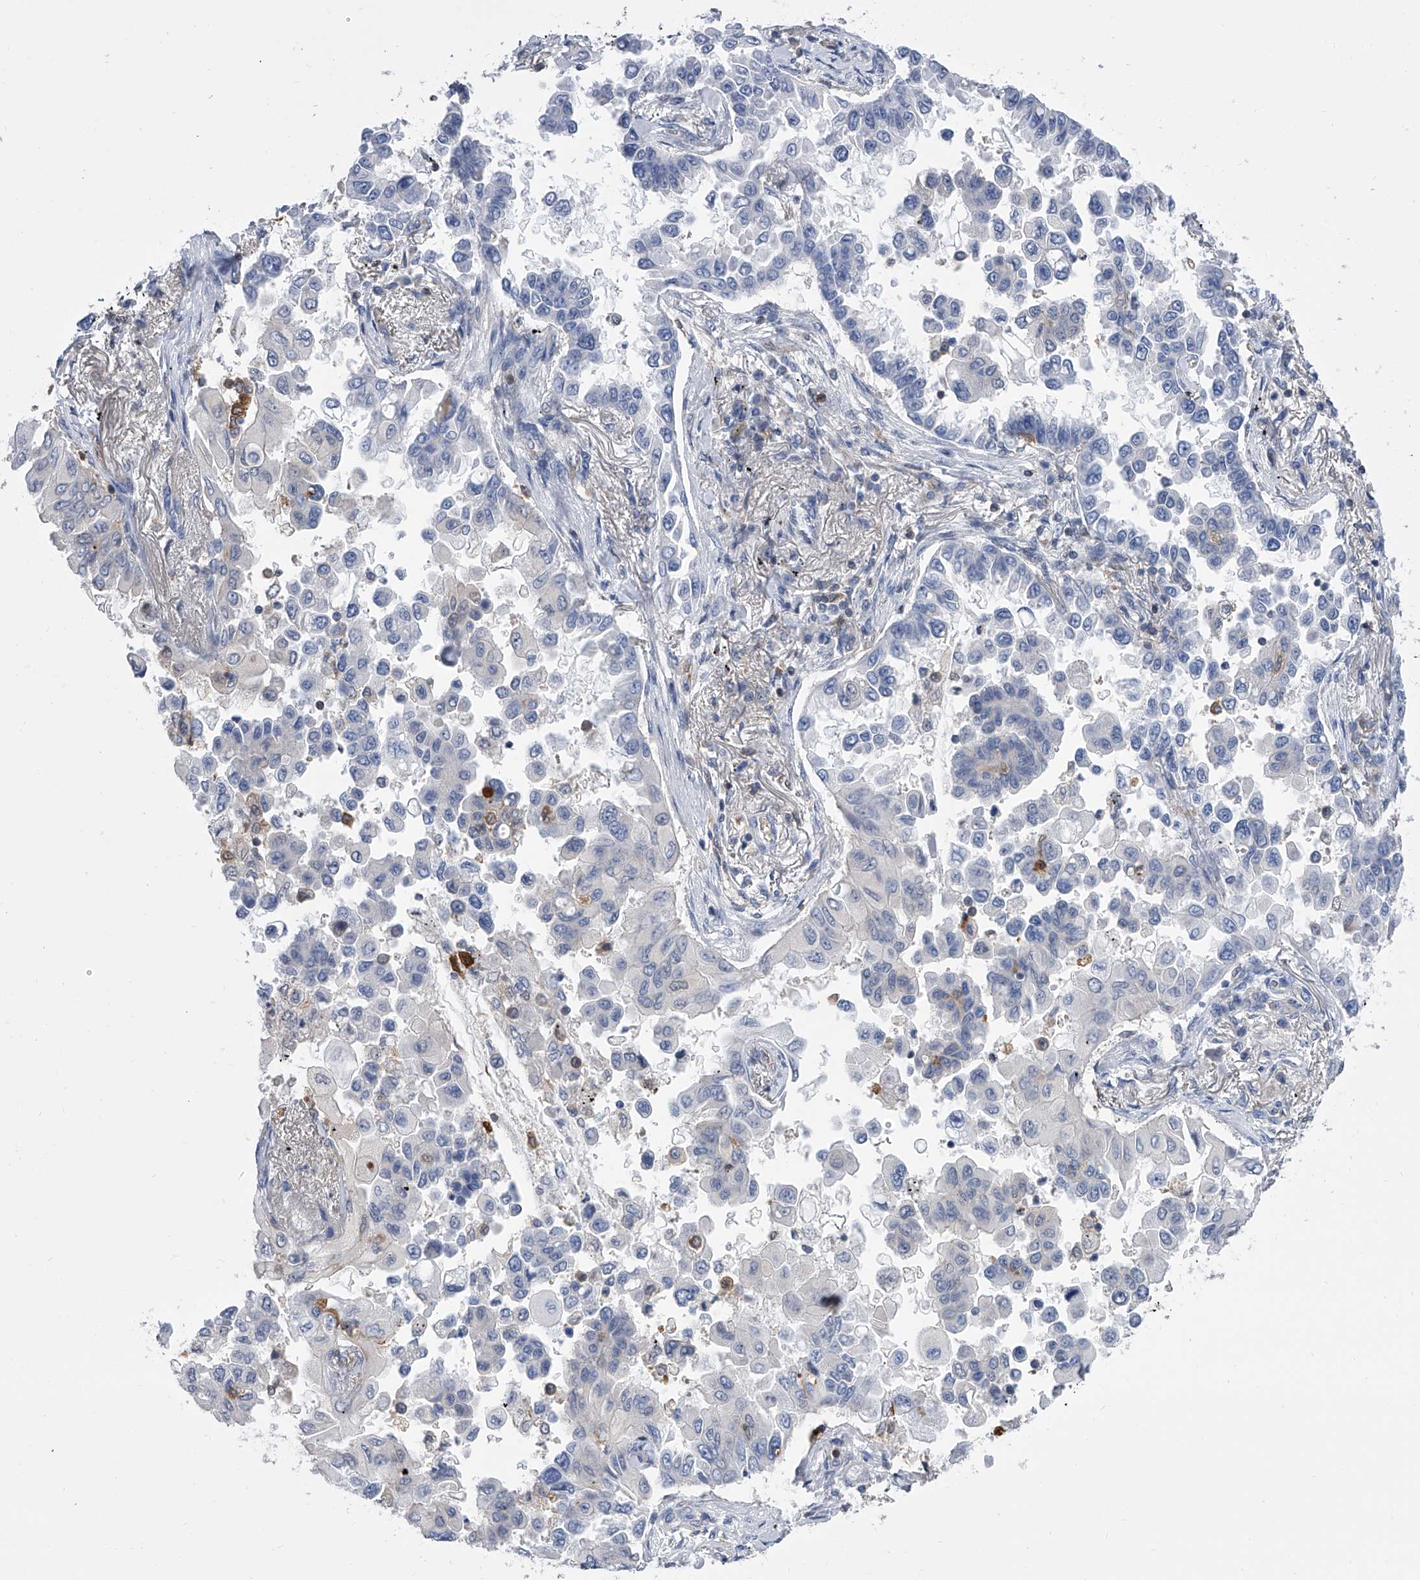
{"staining": {"intensity": "negative", "quantity": "none", "location": "none"}, "tissue": "lung cancer", "cell_type": "Tumor cells", "image_type": "cancer", "snomed": [{"axis": "morphology", "description": "Adenocarcinoma, NOS"}, {"axis": "topography", "description": "Lung"}], "caption": "IHC histopathology image of human lung cancer stained for a protein (brown), which shows no staining in tumor cells. Nuclei are stained in blue.", "gene": "SERPINB9", "patient": {"sex": "female", "age": 67}}